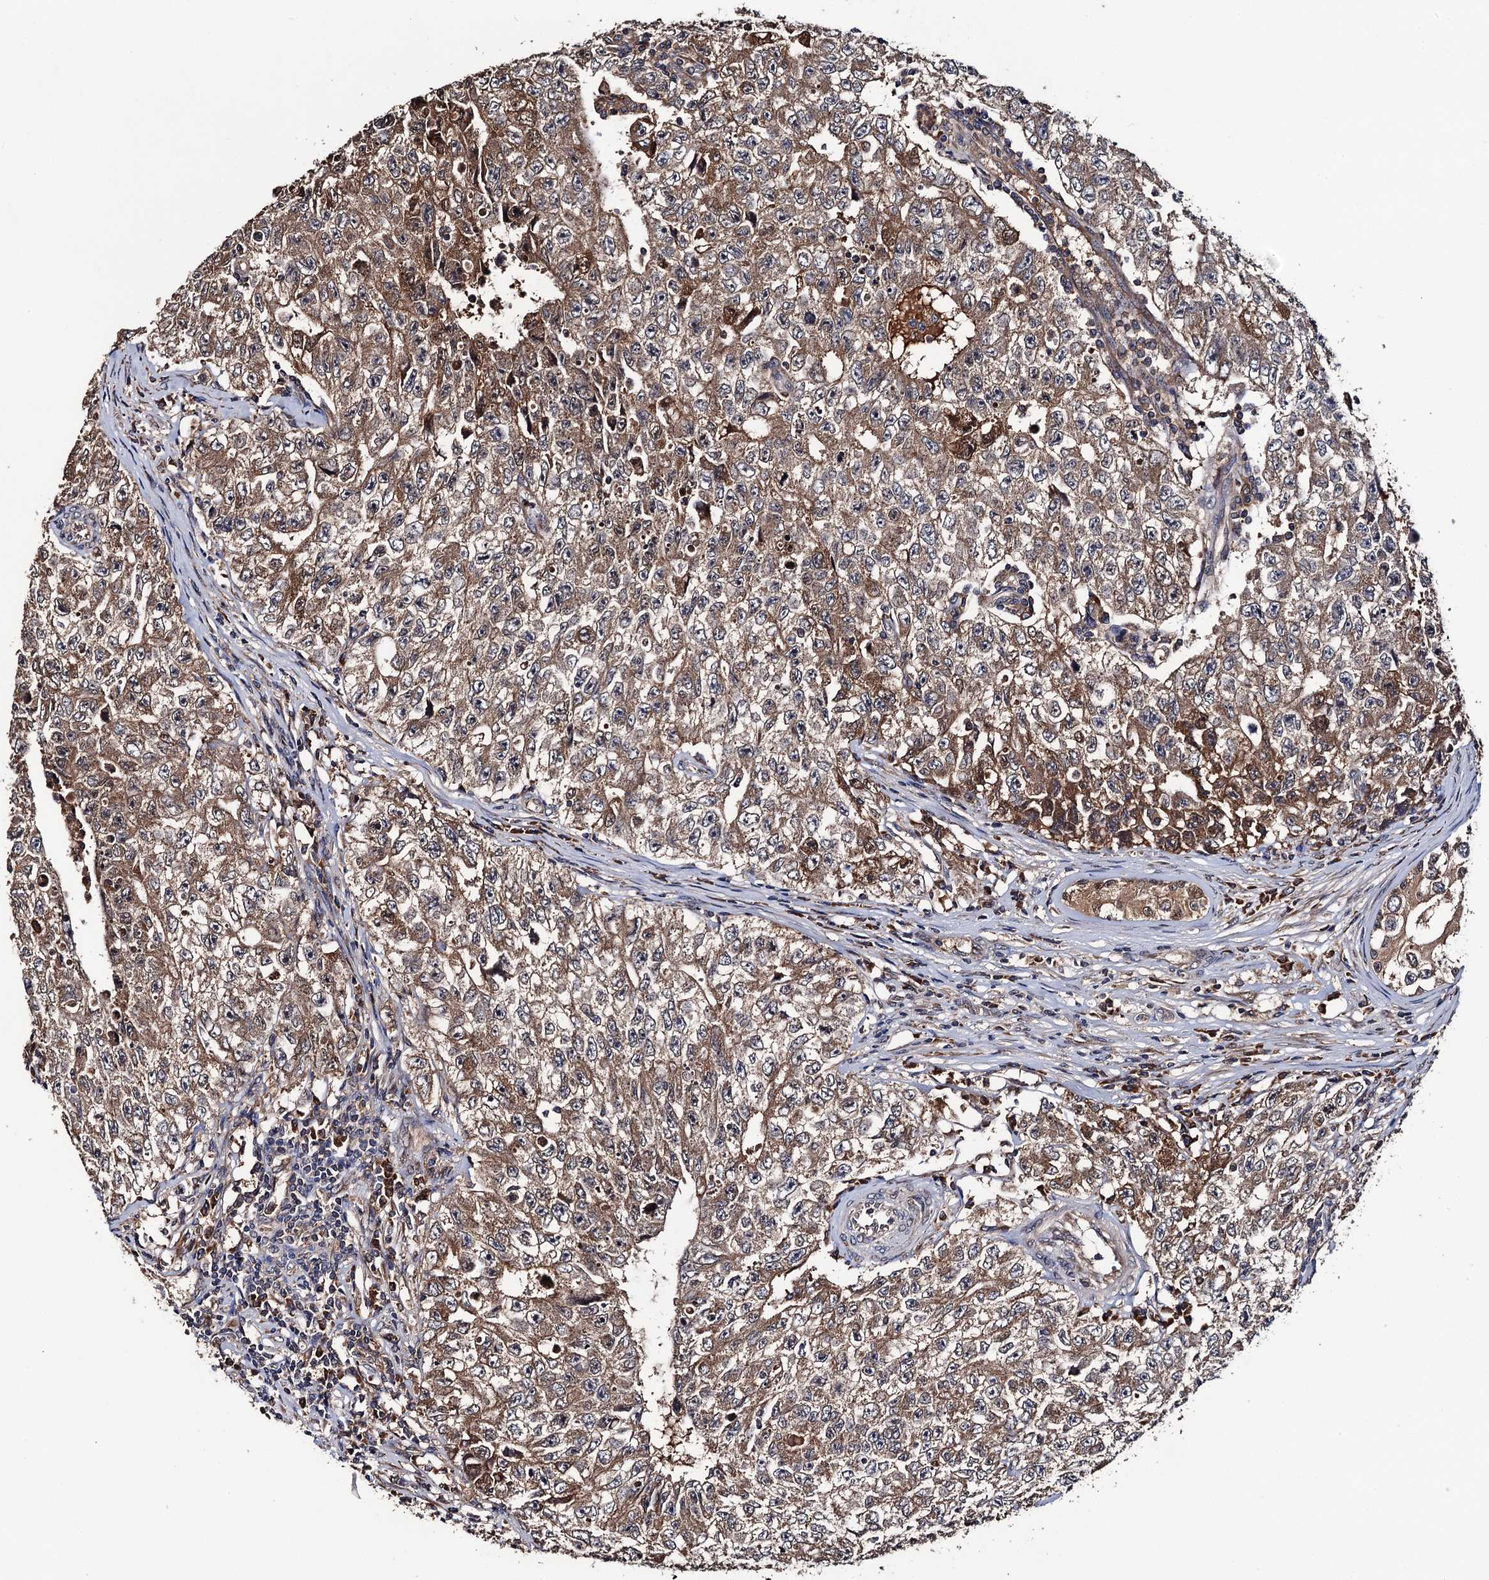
{"staining": {"intensity": "moderate", "quantity": ">75%", "location": "cytoplasmic/membranous"}, "tissue": "testis cancer", "cell_type": "Tumor cells", "image_type": "cancer", "snomed": [{"axis": "morphology", "description": "Carcinoma, Embryonal, NOS"}, {"axis": "topography", "description": "Testis"}], "caption": "Immunohistochemical staining of embryonal carcinoma (testis) reveals medium levels of moderate cytoplasmic/membranous expression in about >75% of tumor cells. (IHC, brightfield microscopy, high magnification).", "gene": "RGS11", "patient": {"sex": "male", "age": 17}}